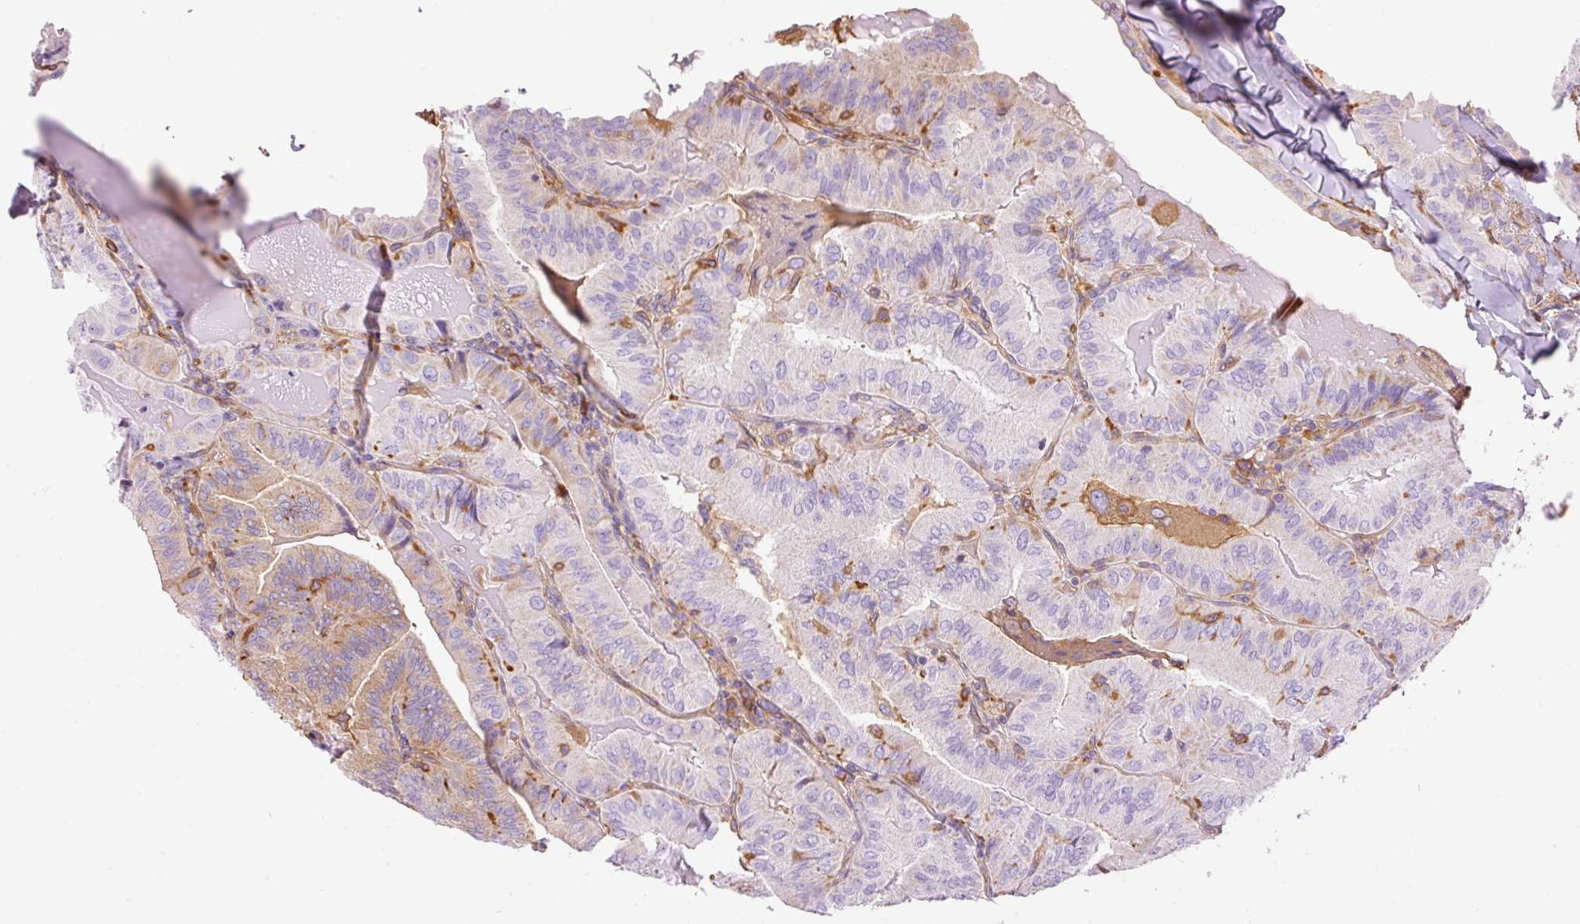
{"staining": {"intensity": "weak", "quantity": "<25%", "location": "cytoplasmic/membranous"}, "tissue": "thyroid cancer", "cell_type": "Tumor cells", "image_type": "cancer", "snomed": [{"axis": "morphology", "description": "Papillary adenocarcinoma, NOS"}, {"axis": "topography", "description": "Thyroid gland"}], "caption": "IHC micrograph of thyroid cancer stained for a protein (brown), which shows no staining in tumor cells.", "gene": "IL10RB", "patient": {"sex": "female", "age": 68}}